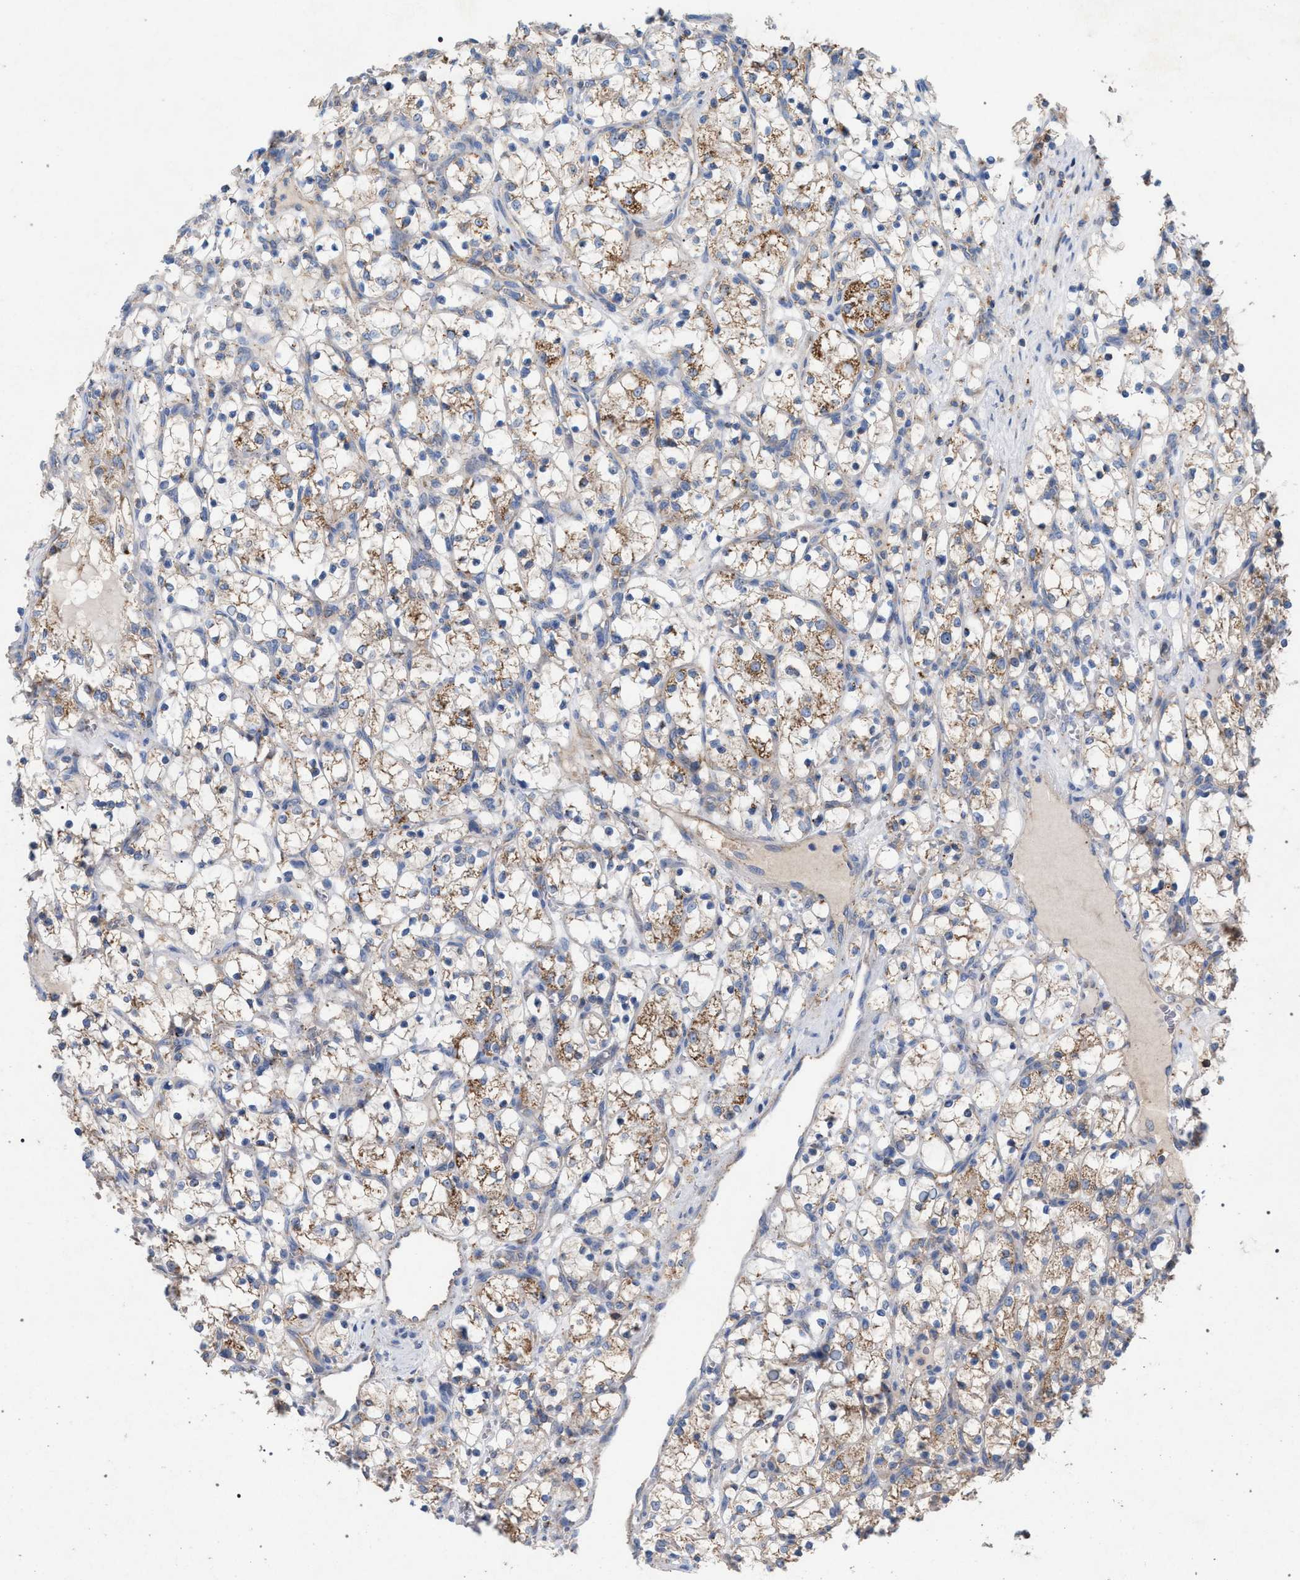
{"staining": {"intensity": "weak", "quantity": ">75%", "location": "cytoplasmic/membranous"}, "tissue": "renal cancer", "cell_type": "Tumor cells", "image_type": "cancer", "snomed": [{"axis": "morphology", "description": "Adenocarcinoma, NOS"}, {"axis": "topography", "description": "Kidney"}], "caption": "A brown stain highlights weak cytoplasmic/membranous staining of a protein in human renal adenocarcinoma tumor cells.", "gene": "VPS13A", "patient": {"sex": "female", "age": 69}}